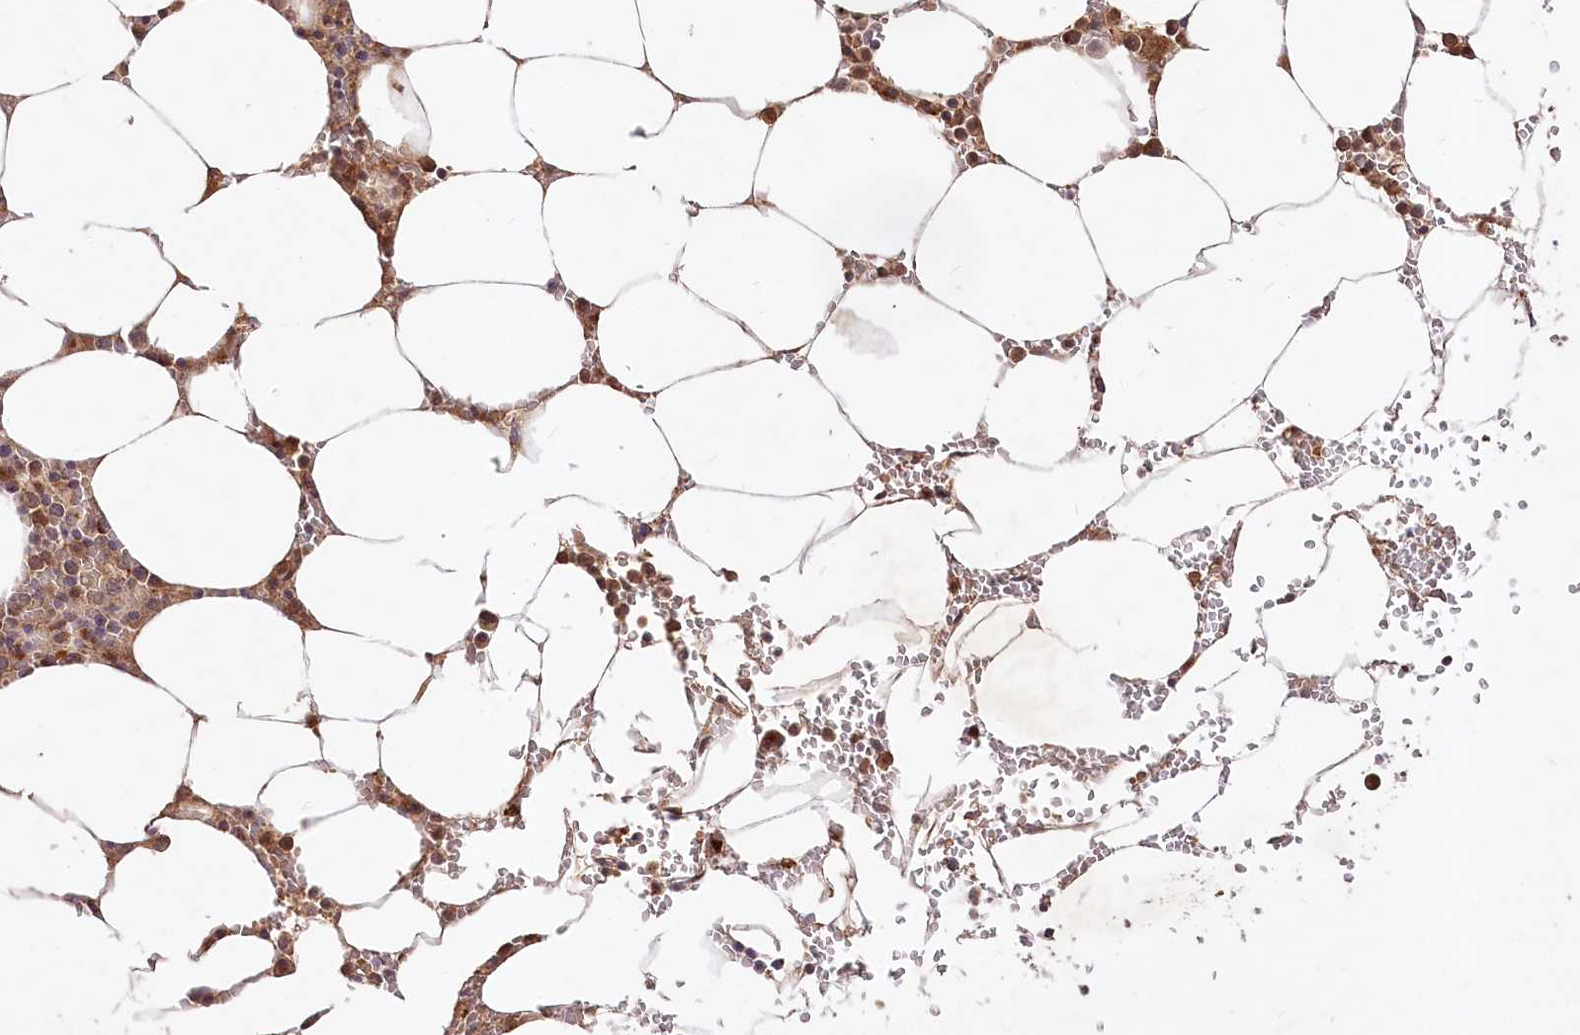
{"staining": {"intensity": "moderate", "quantity": "<25%", "location": "cytoplasmic/membranous"}, "tissue": "bone marrow", "cell_type": "Hematopoietic cells", "image_type": "normal", "snomed": [{"axis": "morphology", "description": "Normal tissue, NOS"}, {"axis": "topography", "description": "Bone marrow"}], "caption": "The photomicrograph shows staining of benign bone marrow, revealing moderate cytoplasmic/membranous protein positivity (brown color) within hematopoietic cells.", "gene": "IRAK1BP1", "patient": {"sex": "male", "age": 70}}